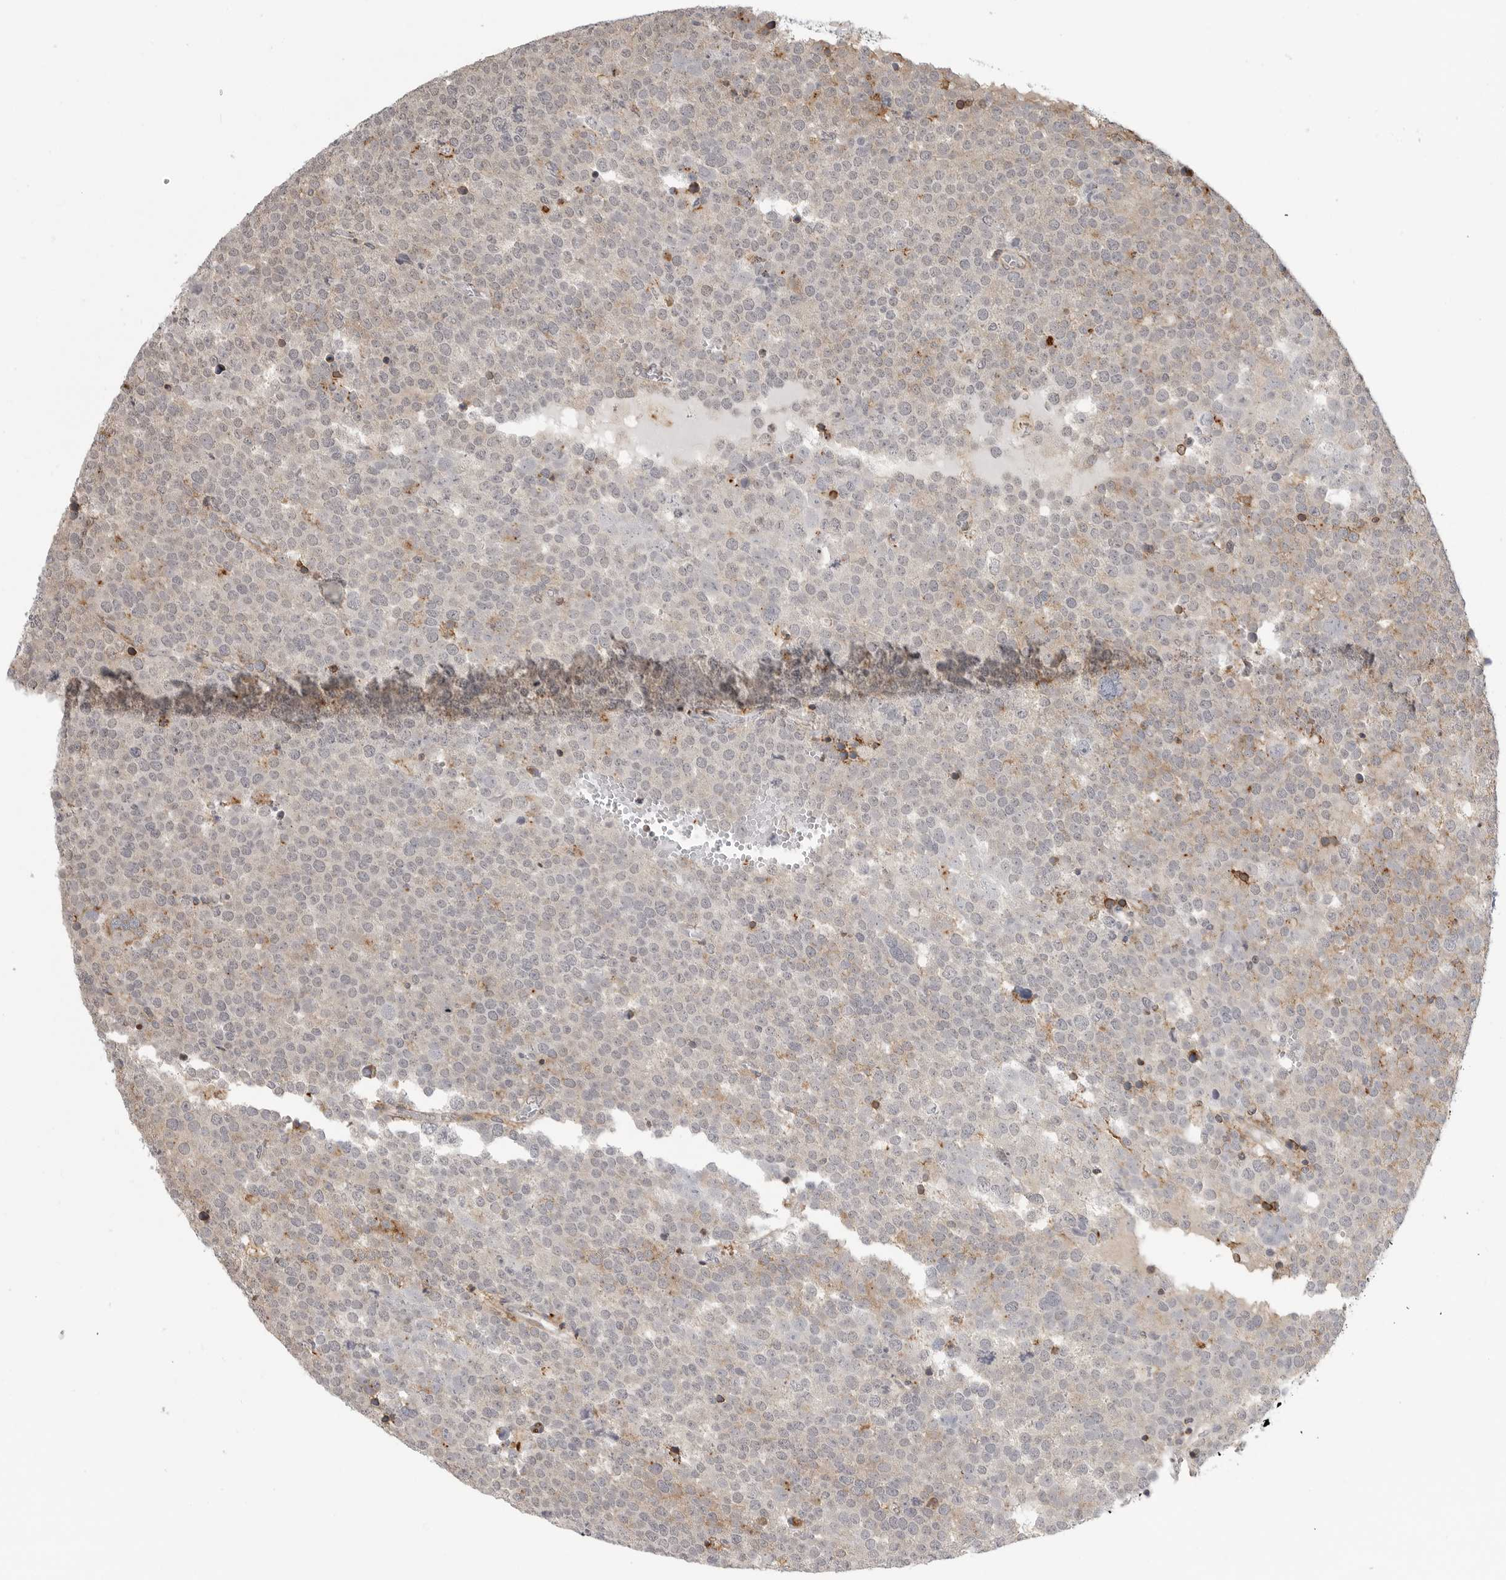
{"staining": {"intensity": "moderate", "quantity": "<25%", "location": "cytoplasmic/membranous"}, "tissue": "testis cancer", "cell_type": "Tumor cells", "image_type": "cancer", "snomed": [{"axis": "morphology", "description": "Seminoma, NOS"}, {"axis": "topography", "description": "Testis"}], "caption": "About <25% of tumor cells in testis seminoma demonstrate moderate cytoplasmic/membranous protein positivity as visualized by brown immunohistochemical staining.", "gene": "ANXA11", "patient": {"sex": "male", "age": 71}}